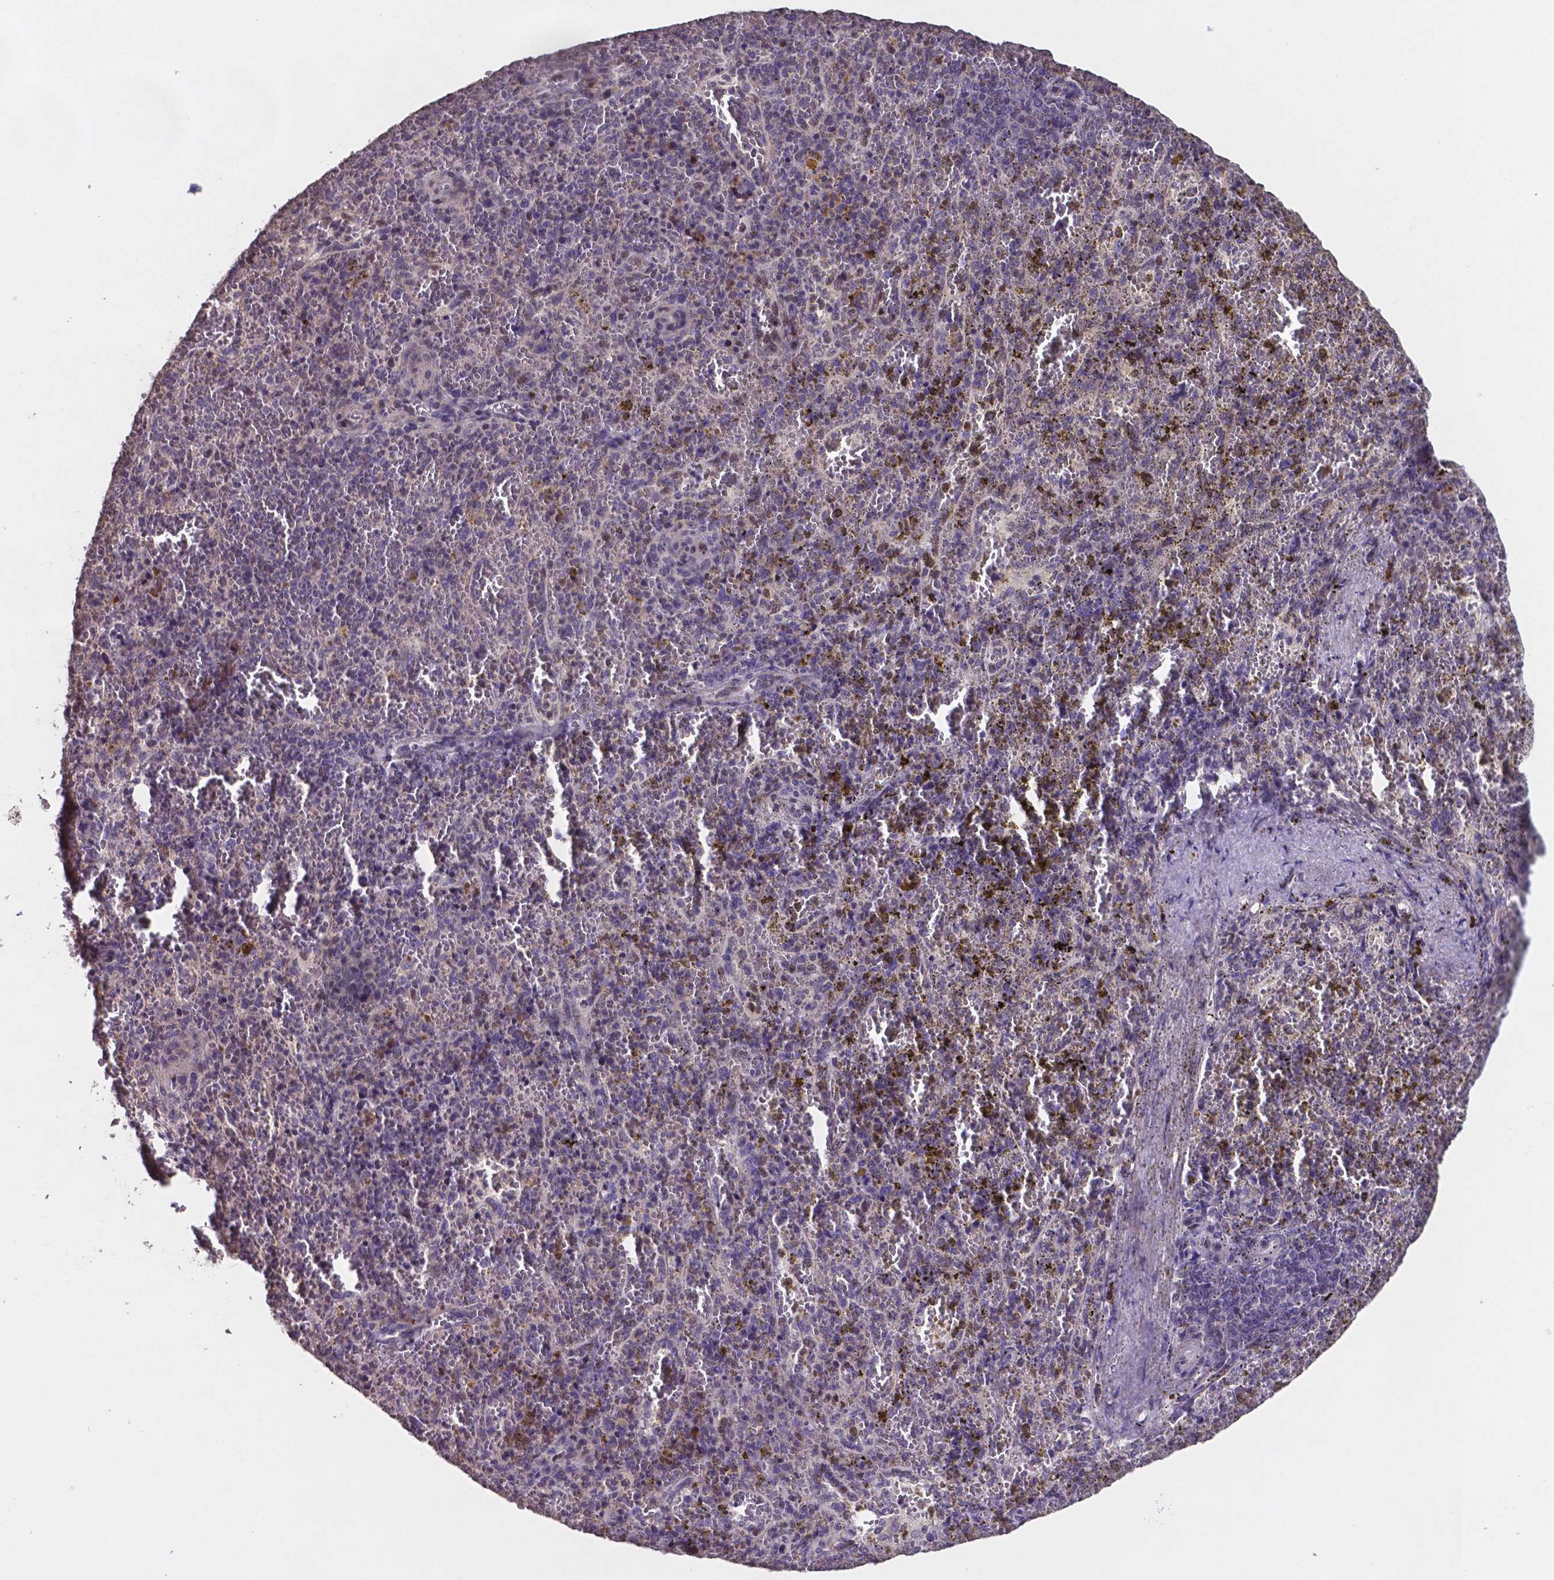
{"staining": {"intensity": "weak", "quantity": "<25%", "location": "nuclear"}, "tissue": "spleen", "cell_type": "Cells in red pulp", "image_type": "normal", "snomed": [{"axis": "morphology", "description": "Normal tissue, NOS"}, {"axis": "topography", "description": "Spleen"}], "caption": "Photomicrograph shows no significant protein expression in cells in red pulp of normal spleen.", "gene": "MLC1", "patient": {"sex": "female", "age": 50}}